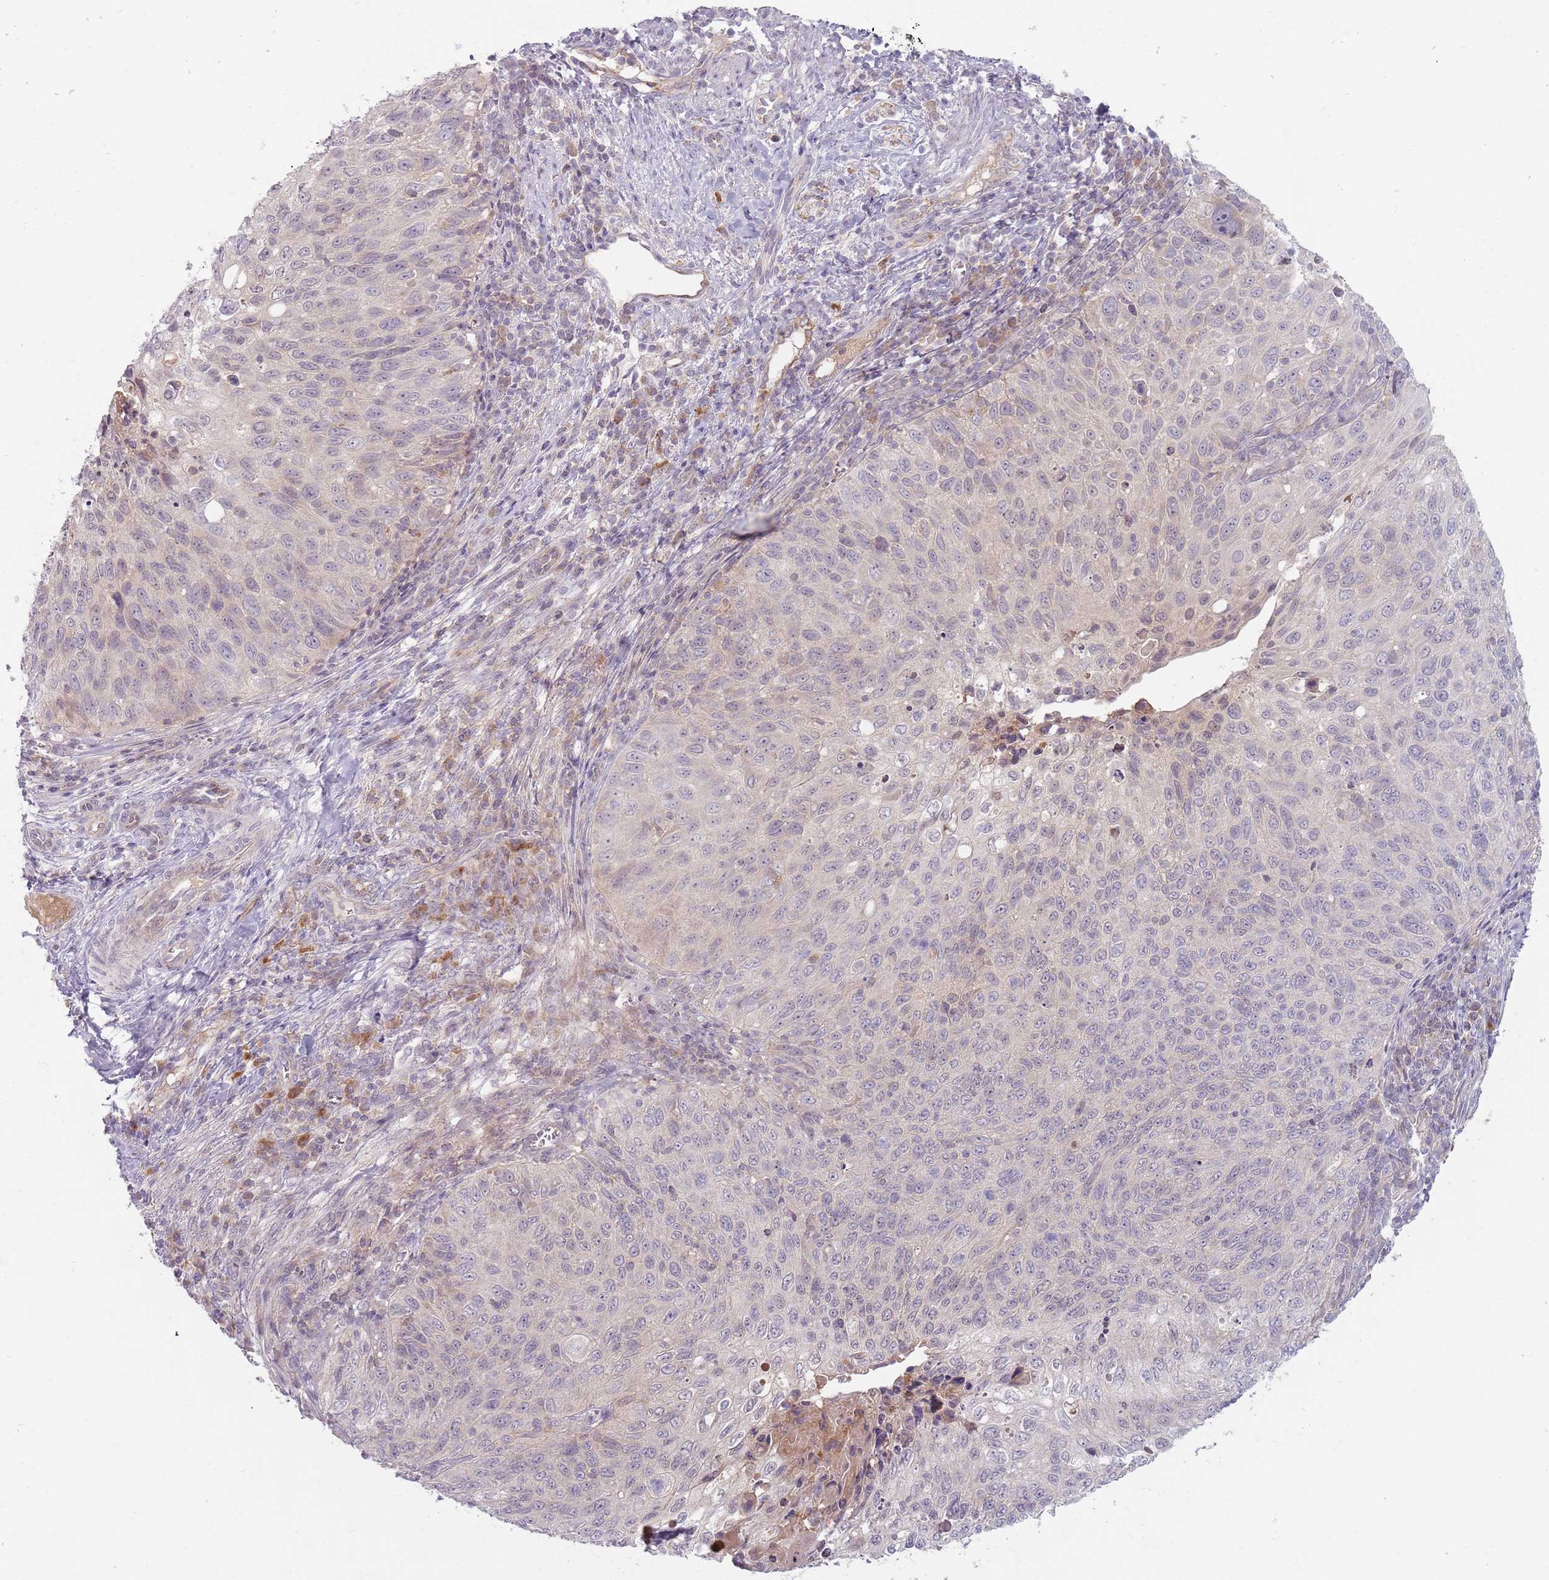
{"staining": {"intensity": "negative", "quantity": "none", "location": "none"}, "tissue": "cervical cancer", "cell_type": "Tumor cells", "image_type": "cancer", "snomed": [{"axis": "morphology", "description": "Squamous cell carcinoma, NOS"}, {"axis": "topography", "description": "Cervix"}], "caption": "A photomicrograph of cervical cancer (squamous cell carcinoma) stained for a protein reveals no brown staining in tumor cells.", "gene": "ZDHHC2", "patient": {"sex": "female", "age": 70}}